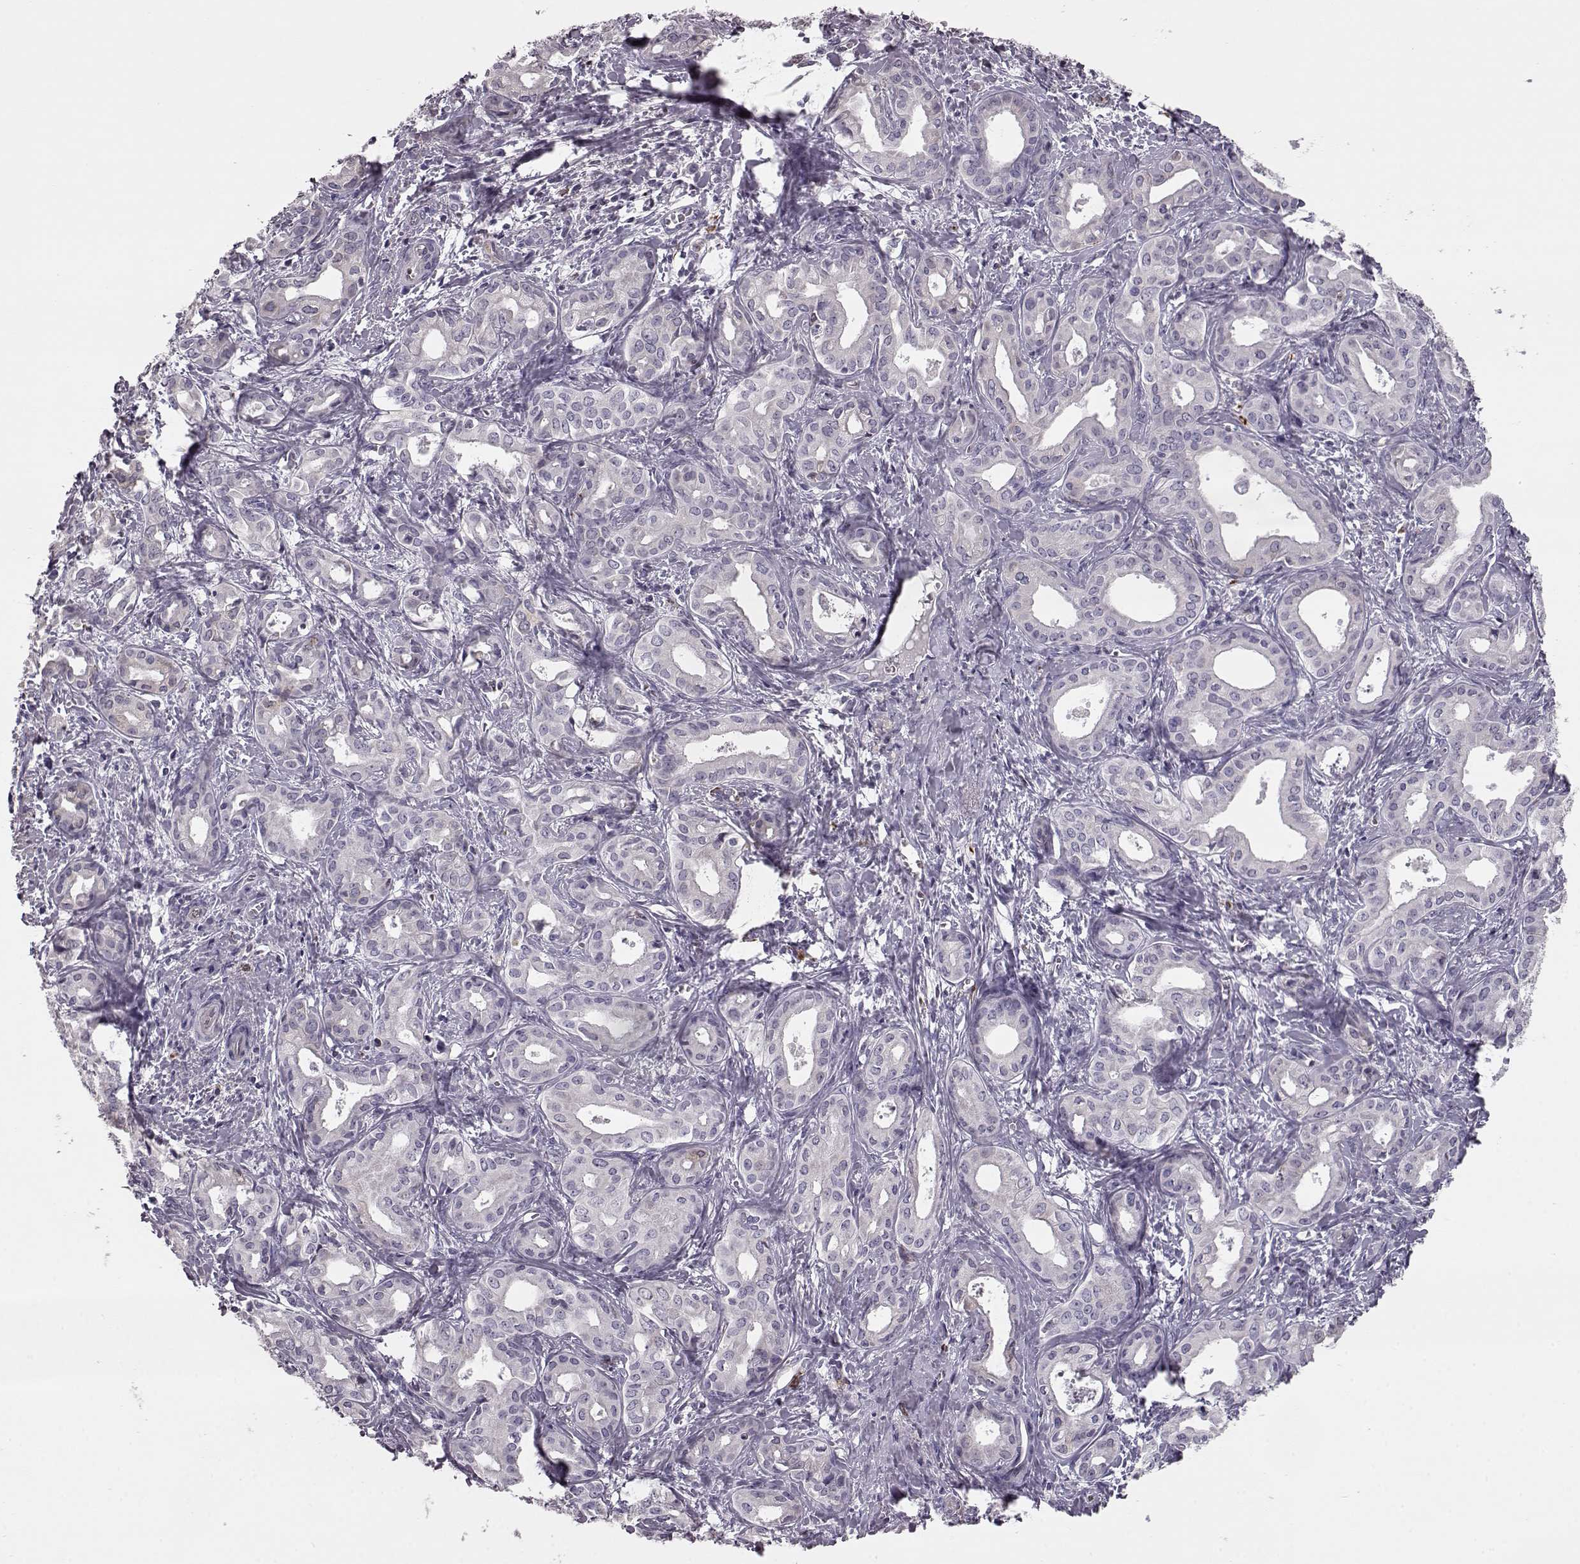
{"staining": {"intensity": "negative", "quantity": "none", "location": "none"}, "tissue": "liver cancer", "cell_type": "Tumor cells", "image_type": "cancer", "snomed": [{"axis": "morphology", "description": "Cholangiocarcinoma"}, {"axis": "topography", "description": "Liver"}], "caption": "High magnification brightfield microscopy of liver cholangiocarcinoma stained with DAB (brown) and counterstained with hematoxylin (blue): tumor cells show no significant positivity. (DAB (3,3'-diaminobenzidine) IHC visualized using brightfield microscopy, high magnification).", "gene": "ELOVL5", "patient": {"sex": "female", "age": 65}}